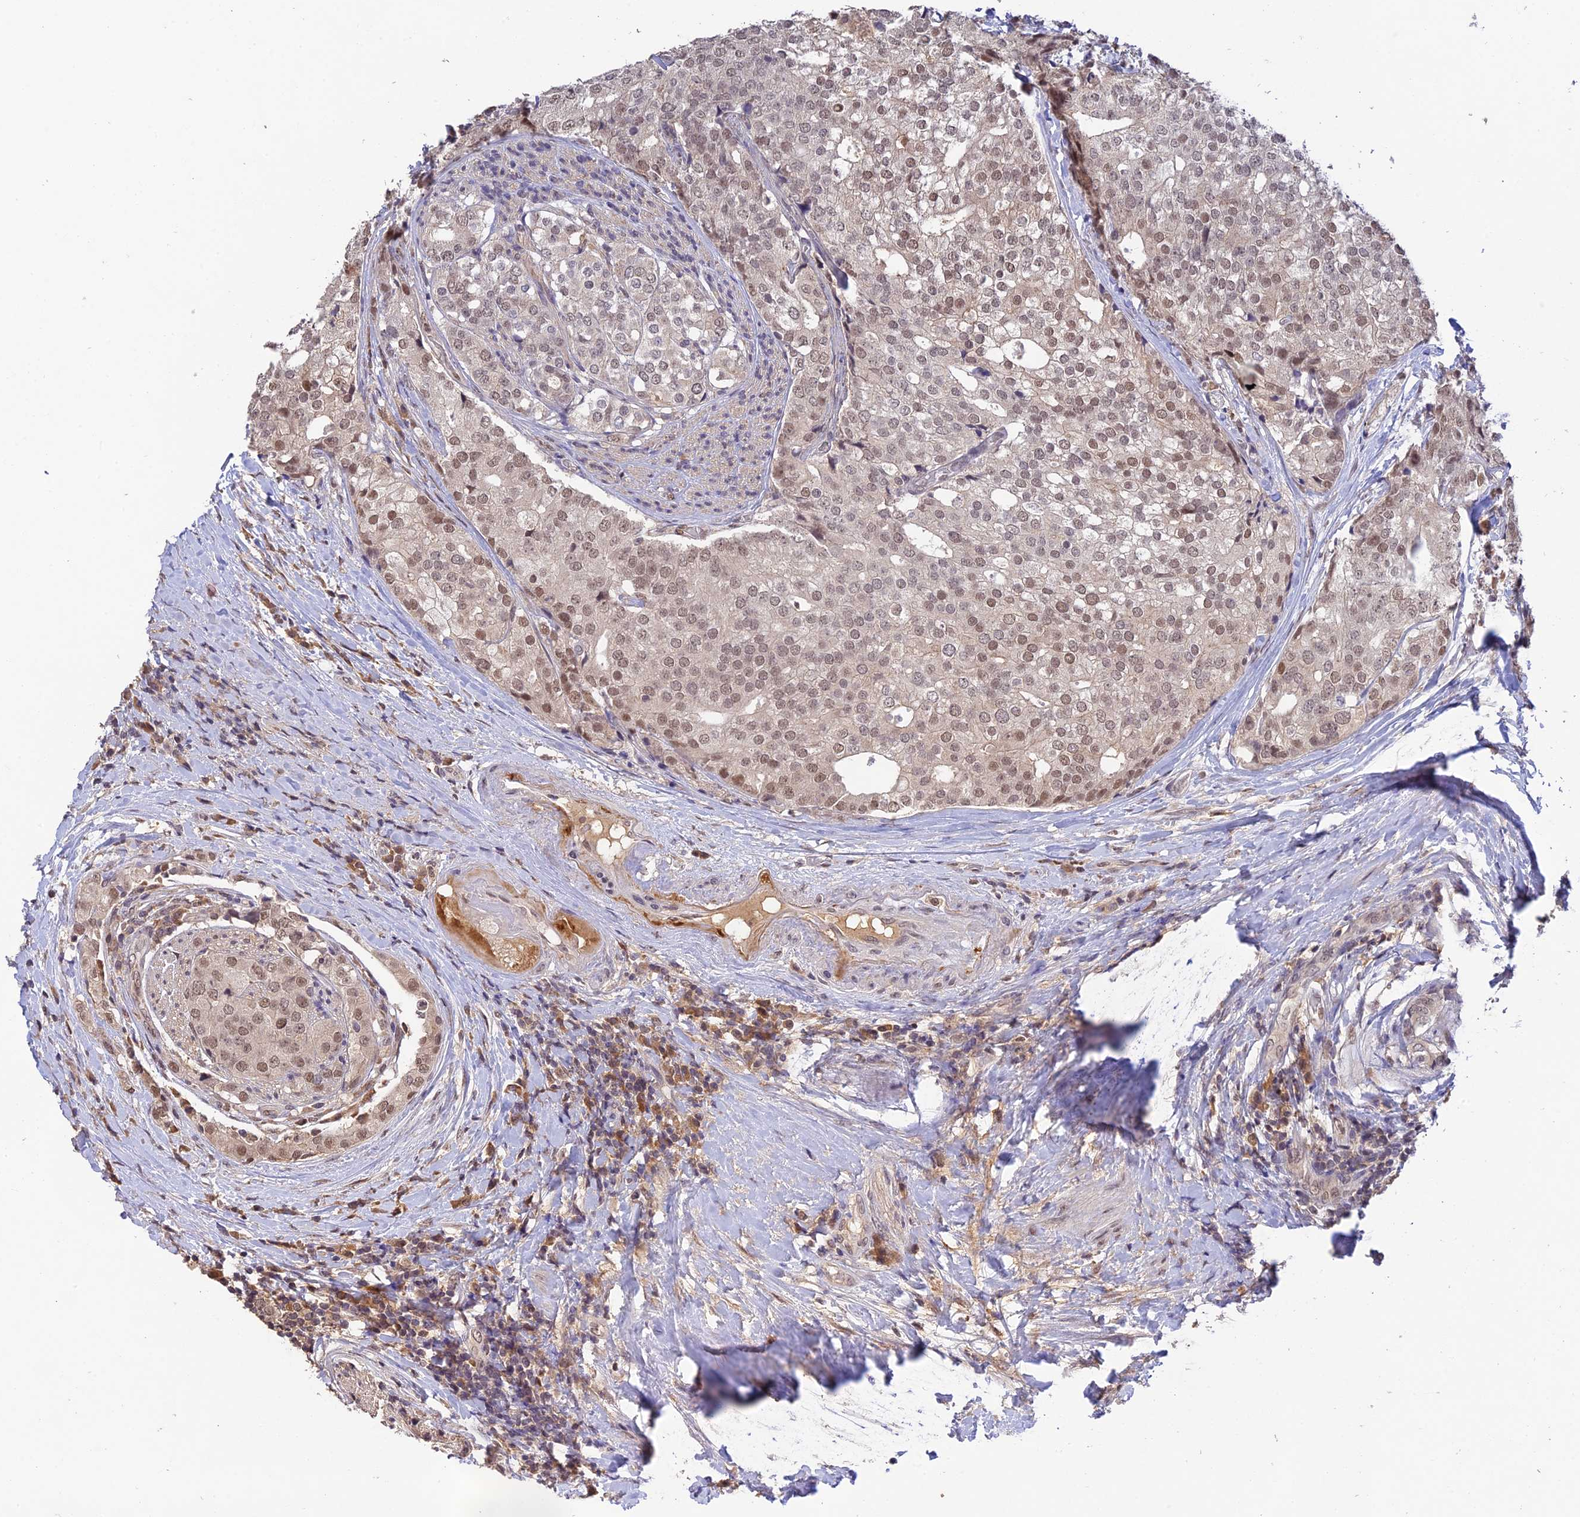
{"staining": {"intensity": "moderate", "quantity": "<25%", "location": "nuclear"}, "tissue": "prostate cancer", "cell_type": "Tumor cells", "image_type": "cancer", "snomed": [{"axis": "morphology", "description": "Adenocarcinoma, High grade"}, {"axis": "topography", "description": "Prostate"}], "caption": "DAB (3,3'-diaminobenzidine) immunohistochemical staining of human high-grade adenocarcinoma (prostate) reveals moderate nuclear protein staining in about <25% of tumor cells.", "gene": "ZNF436", "patient": {"sex": "male", "age": 49}}